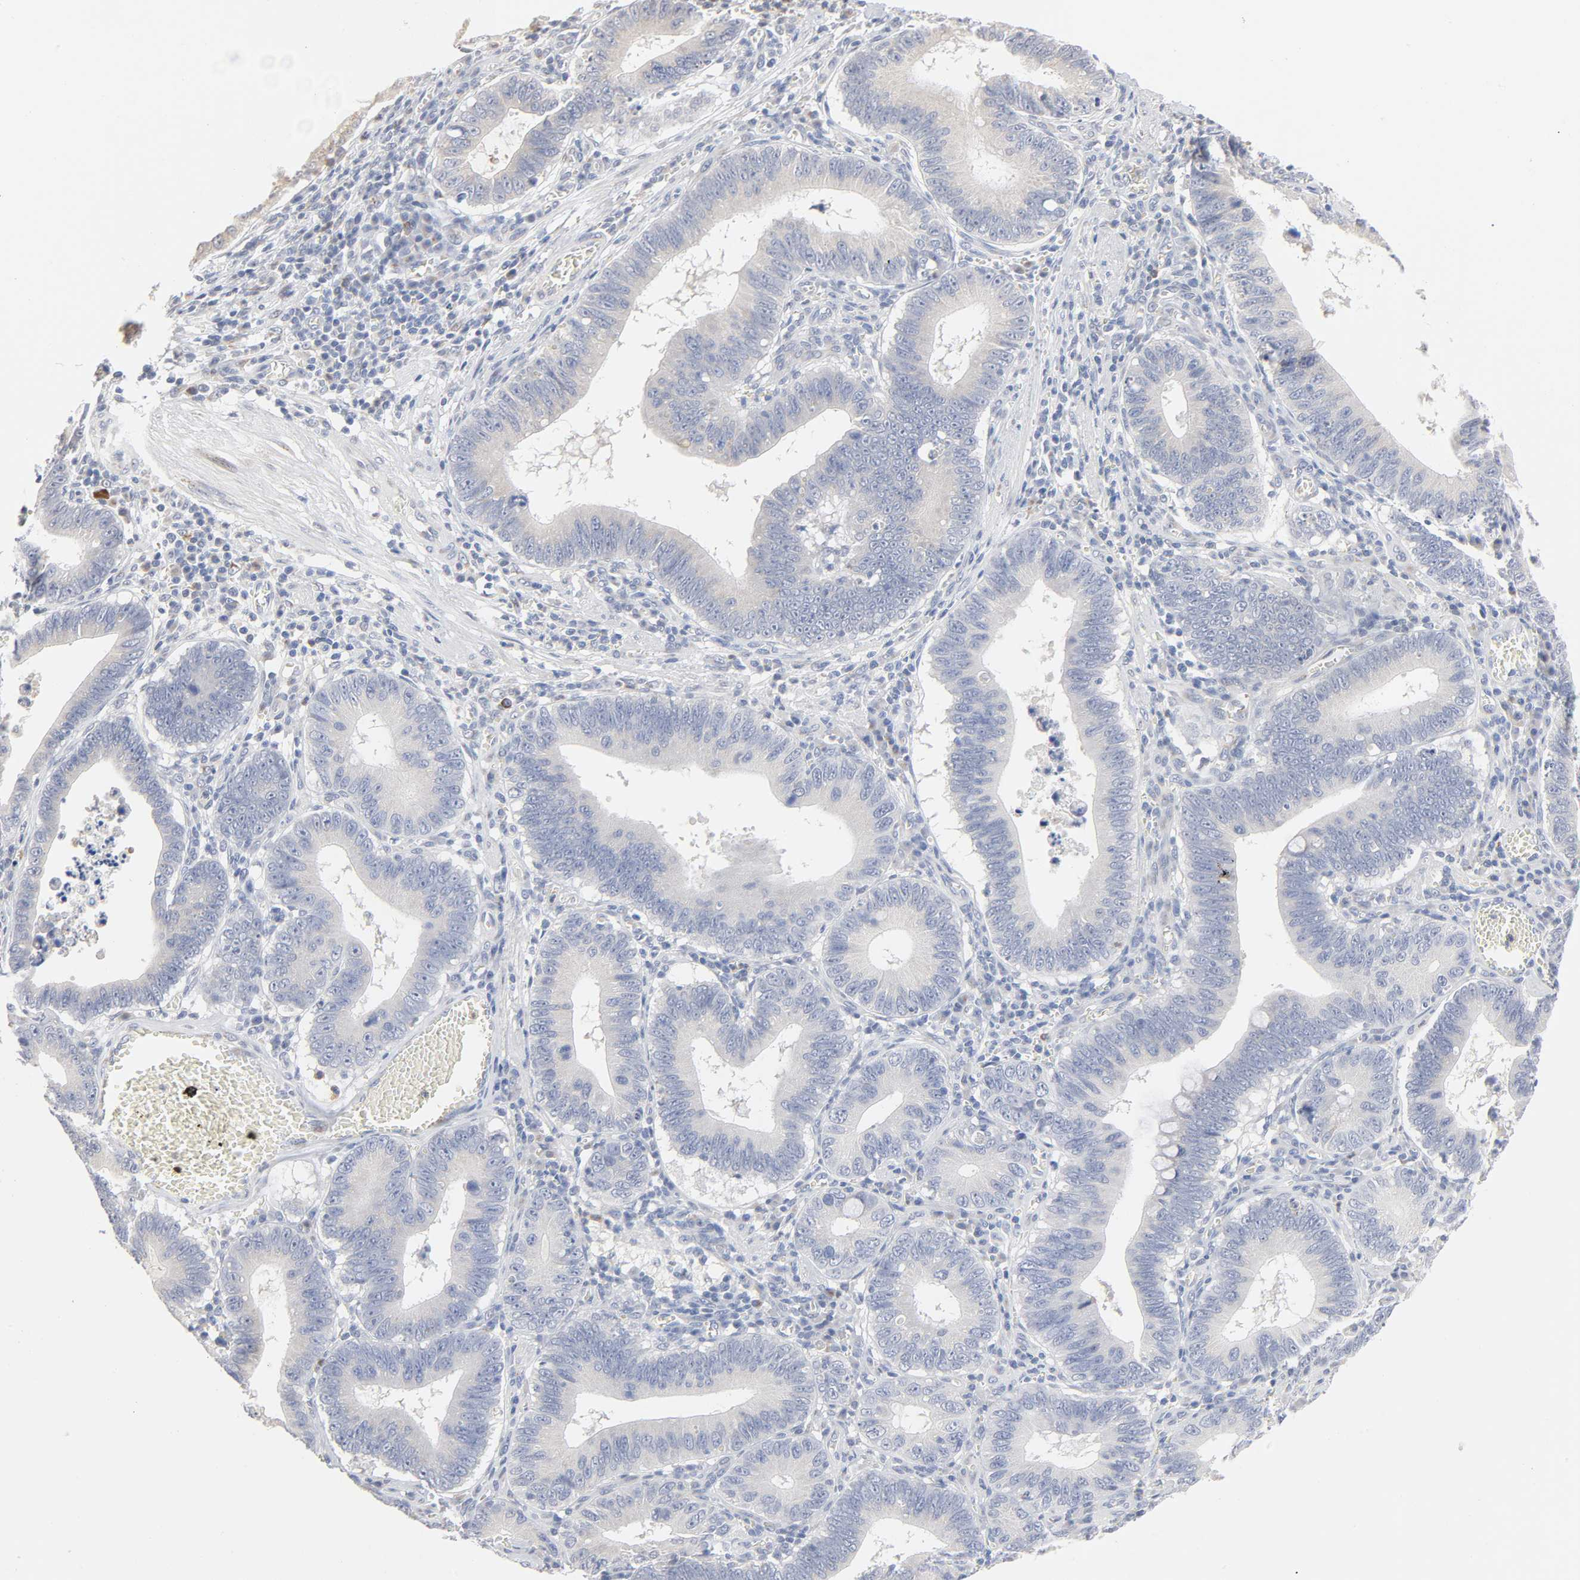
{"staining": {"intensity": "negative", "quantity": "none", "location": "none"}, "tissue": "stomach cancer", "cell_type": "Tumor cells", "image_type": "cancer", "snomed": [{"axis": "morphology", "description": "Adenocarcinoma, NOS"}, {"axis": "topography", "description": "Stomach"}, {"axis": "topography", "description": "Gastric cardia"}], "caption": "Tumor cells show no significant protein expression in stomach cancer.", "gene": "AK7", "patient": {"sex": "male", "age": 59}}